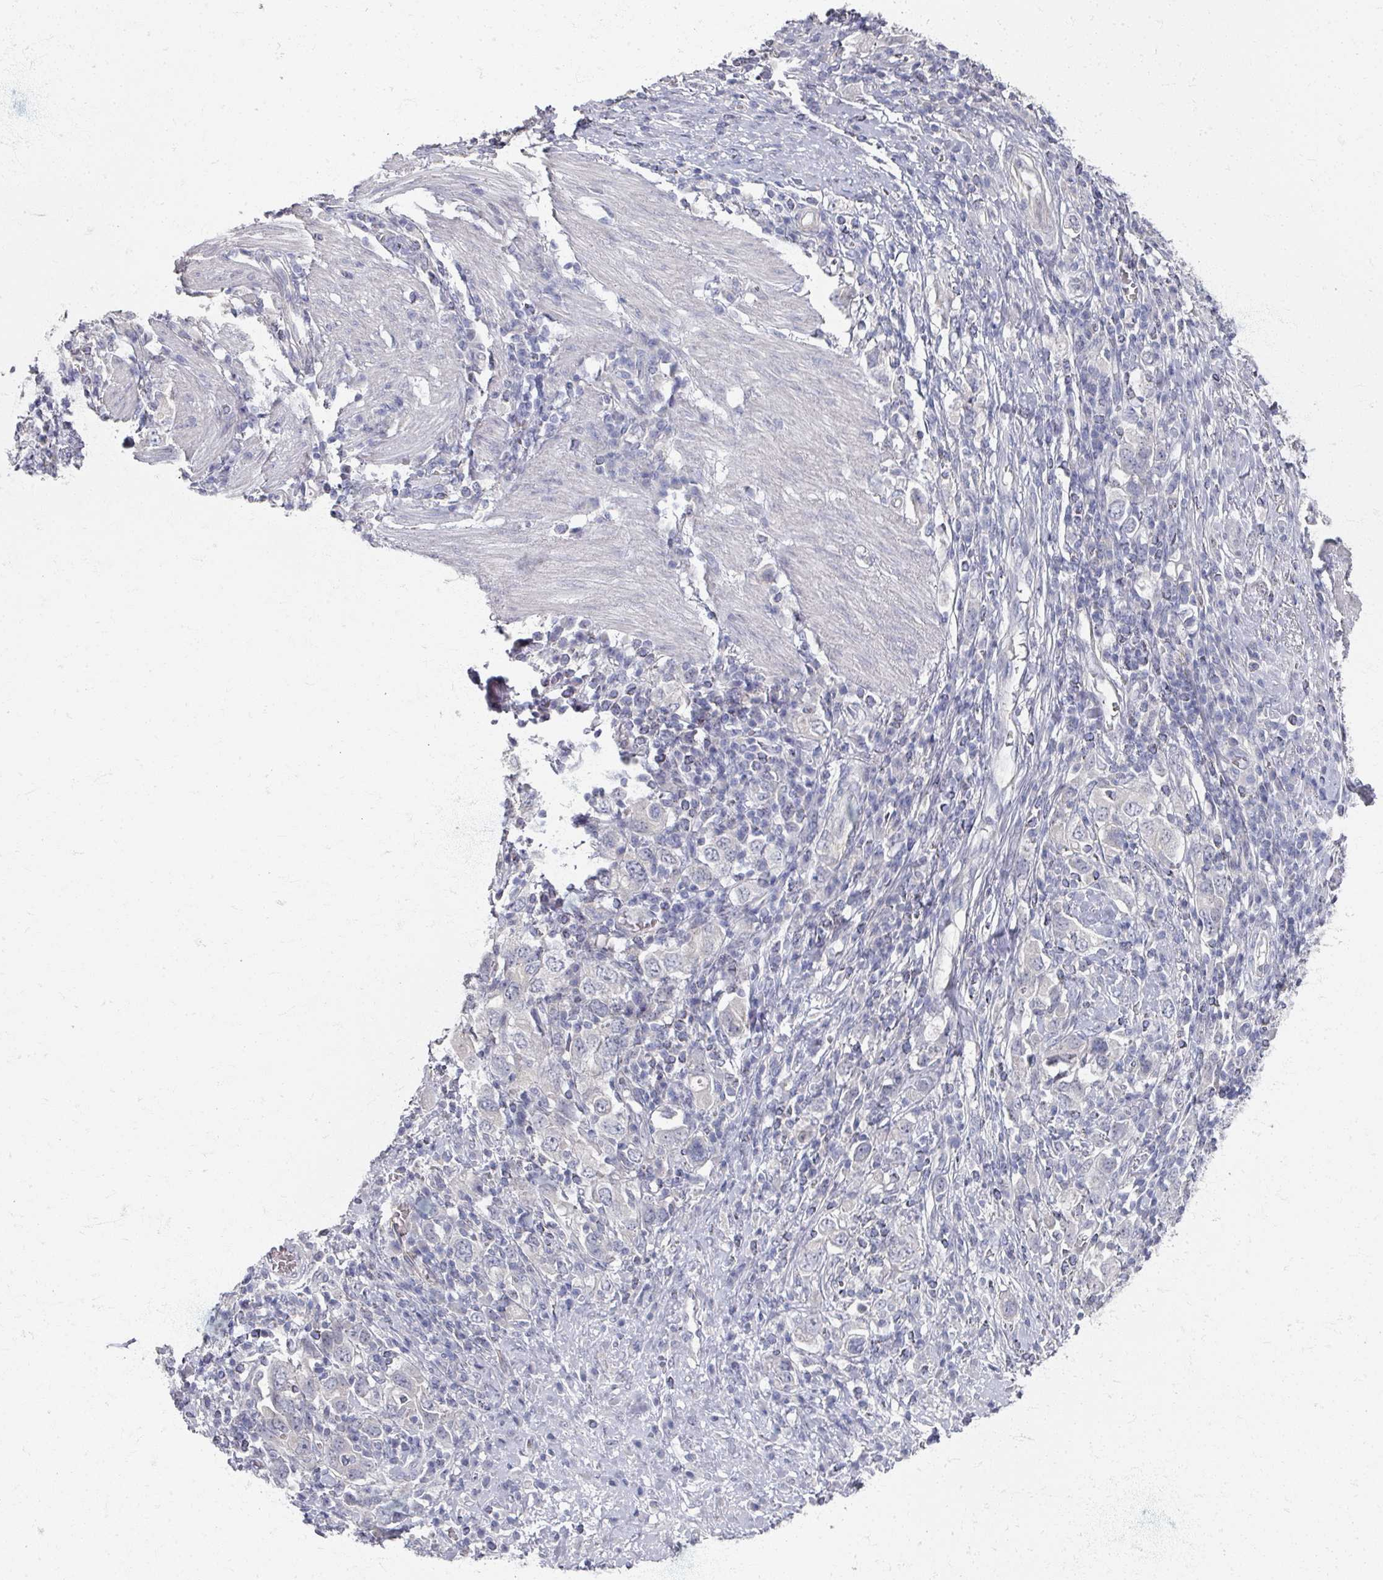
{"staining": {"intensity": "negative", "quantity": "none", "location": "none"}, "tissue": "stomach cancer", "cell_type": "Tumor cells", "image_type": "cancer", "snomed": [{"axis": "morphology", "description": "Adenocarcinoma, NOS"}, {"axis": "topography", "description": "Stomach, upper"}, {"axis": "topography", "description": "Stomach"}], "caption": "Immunohistochemistry (IHC) of adenocarcinoma (stomach) shows no staining in tumor cells. (Brightfield microscopy of DAB (3,3'-diaminobenzidine) IHC at high magnification).", "gene": "TTYH3", "patient": {"sex": "male", "age": 62}}